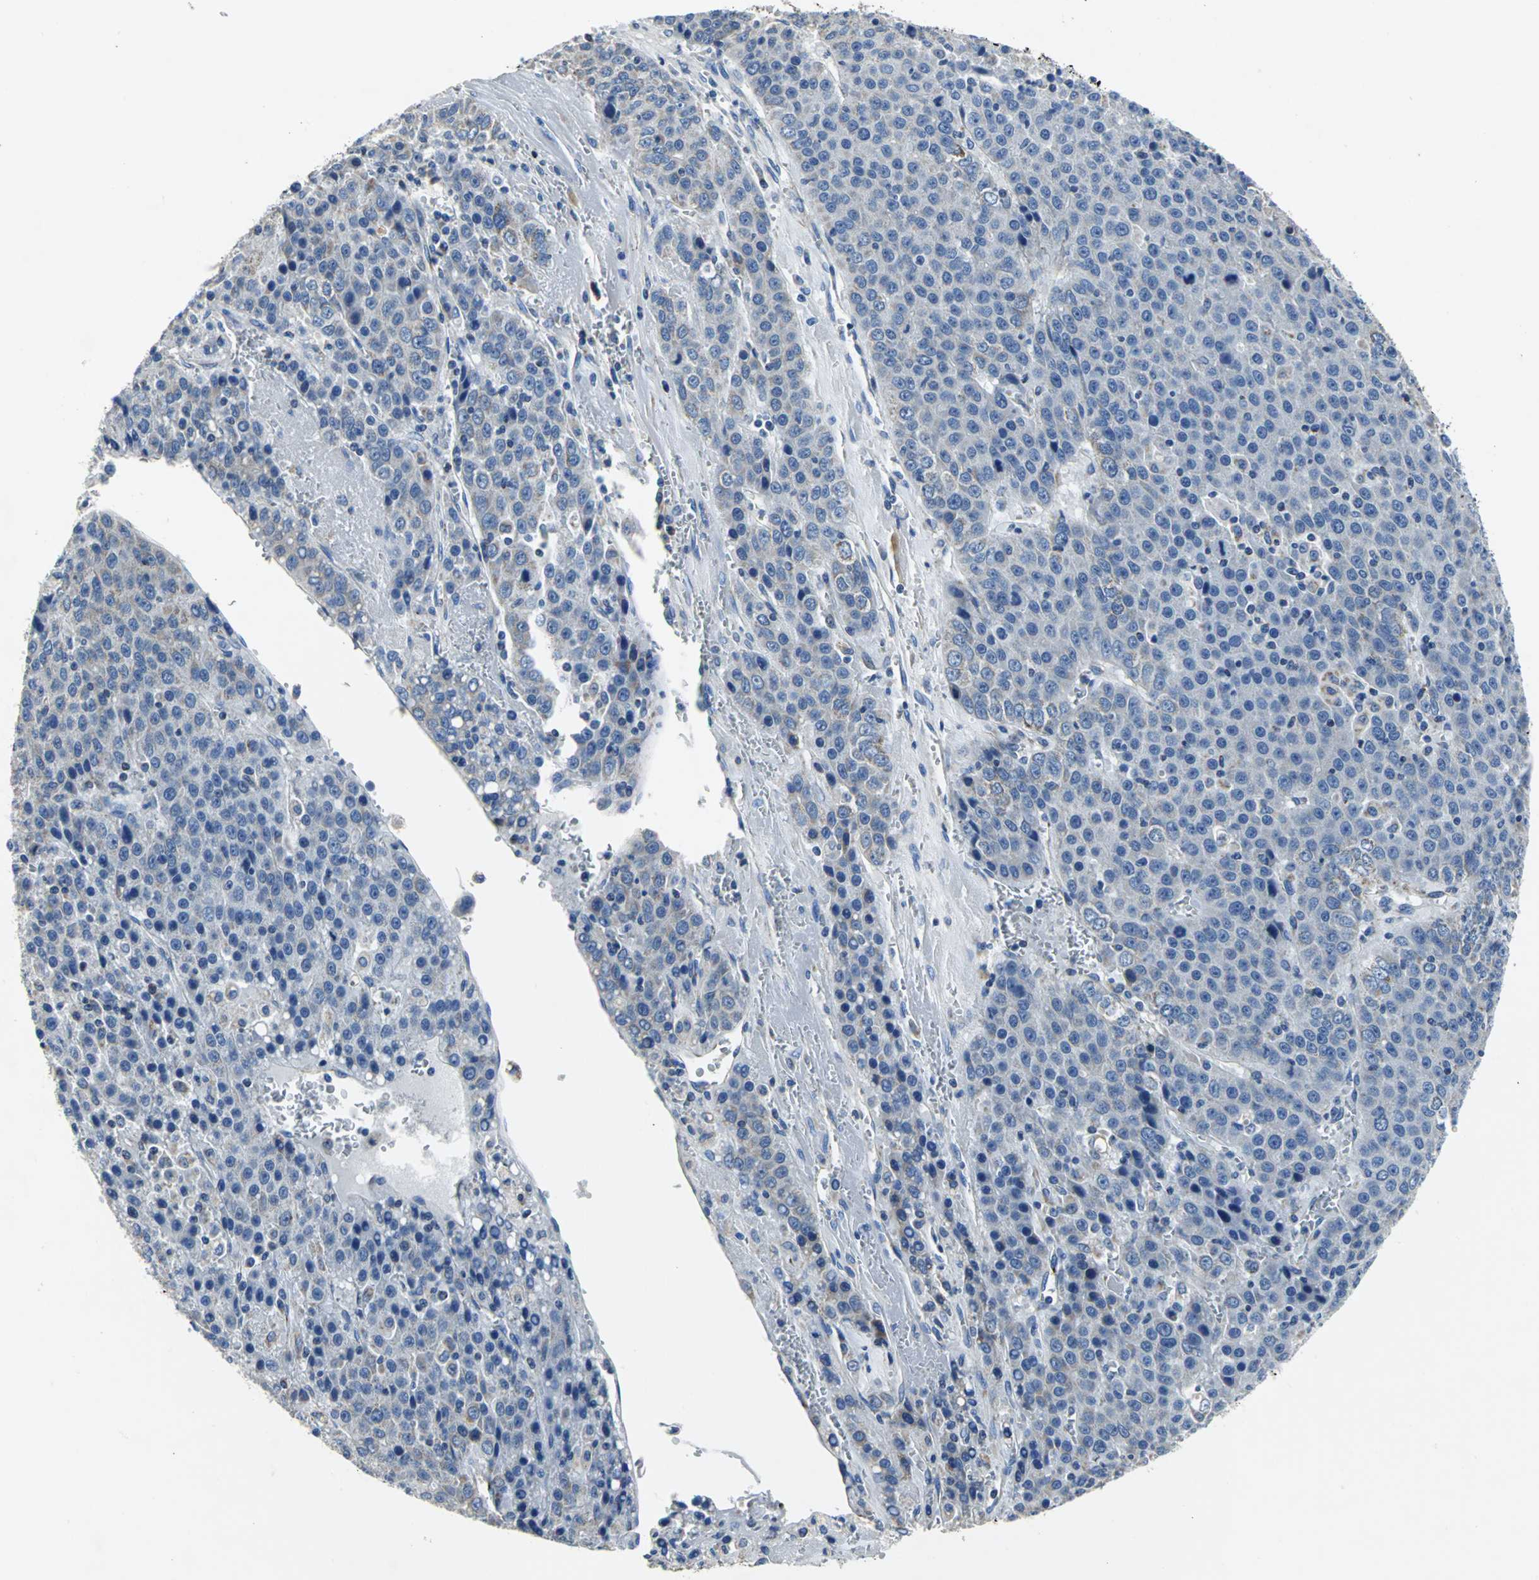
{"staining": {"intensity": "weak", "quantity": "25%-75%", "location": "cytoplasmic/membranous"}, "tissue": "liver cancer", "cell_type": "Tumor cells", "image_type": "cancer", "snomed": [{"axis": "morphology", "description": "Carcinoma, Hepatocellular, NOS"}, {"axis": "topography", "description": "Liver"}], "caption": "Hepatocellular carcinoma (liver) was stained to show a protein in brown. There is low levels of weak cytoplasmic/membranous staining in approximately 25%-75% of tumor cells.", "gene": "IFI6", "patient": {"sex": "female", "age": 53}}